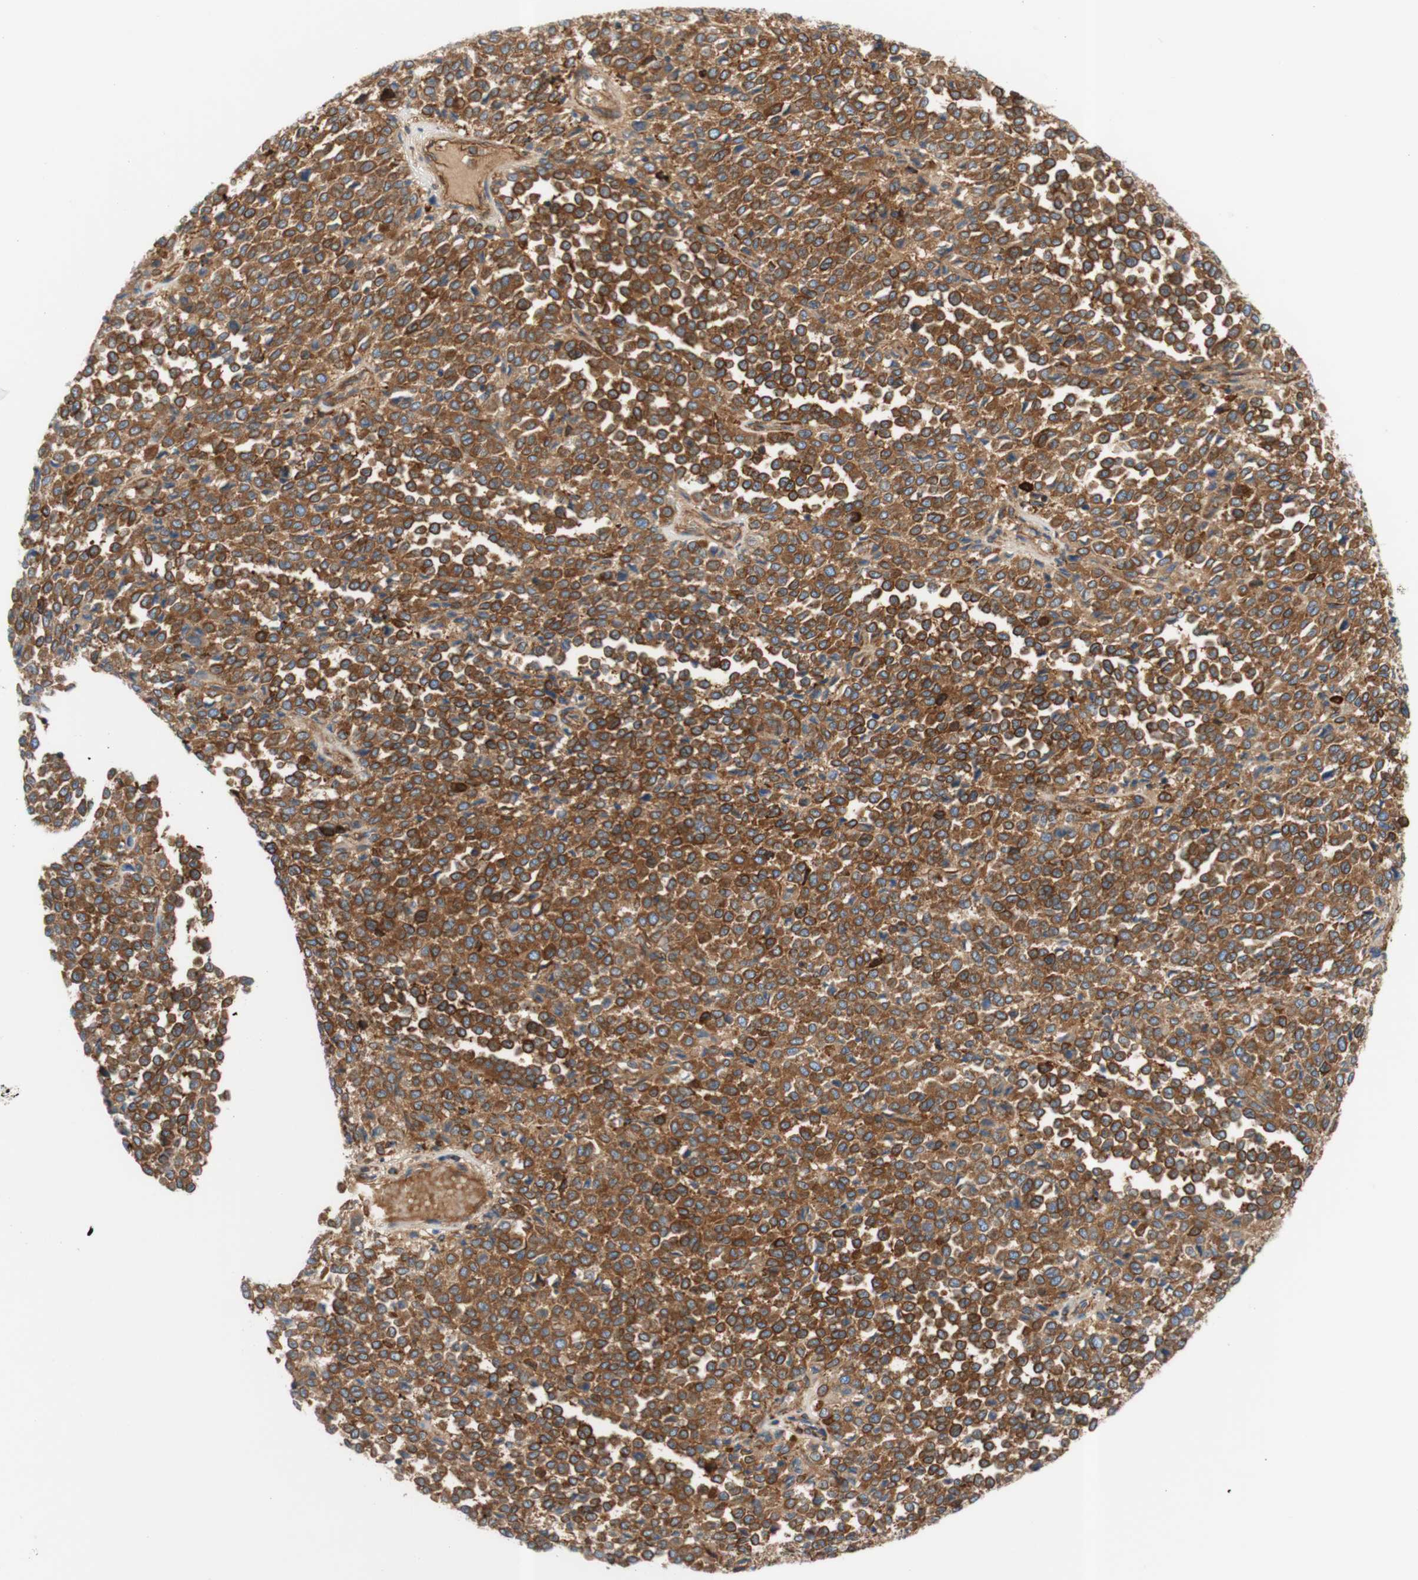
{"staining": {"intensity": "strong", "quantity": "25%-75%", "location": "cytoplasmic/membranous"}, "tissue": "melanoma", "cell_type": "Tumor cells", "image_type": "cancer", "snomed": [{"axis": "morphology", "description": "Malignant melanoma, Metastatic site"}, {"axis": "topography", "description": "Pancreas"}], "caption": "Immunohistochemistry (IHC) photomicrograph of neoplastic tissue: human malignant melanoma (metastatic site) stained using immunohistochemistry (IHC) demonstrates high levels of strong protein expression localized specifically in the cytoplasmic/membranous of tumor cells, appearing as a cytoplasmic/membranous brown color.", "gene": "STOM", "patient": {"sex": "female", "age": 30}}